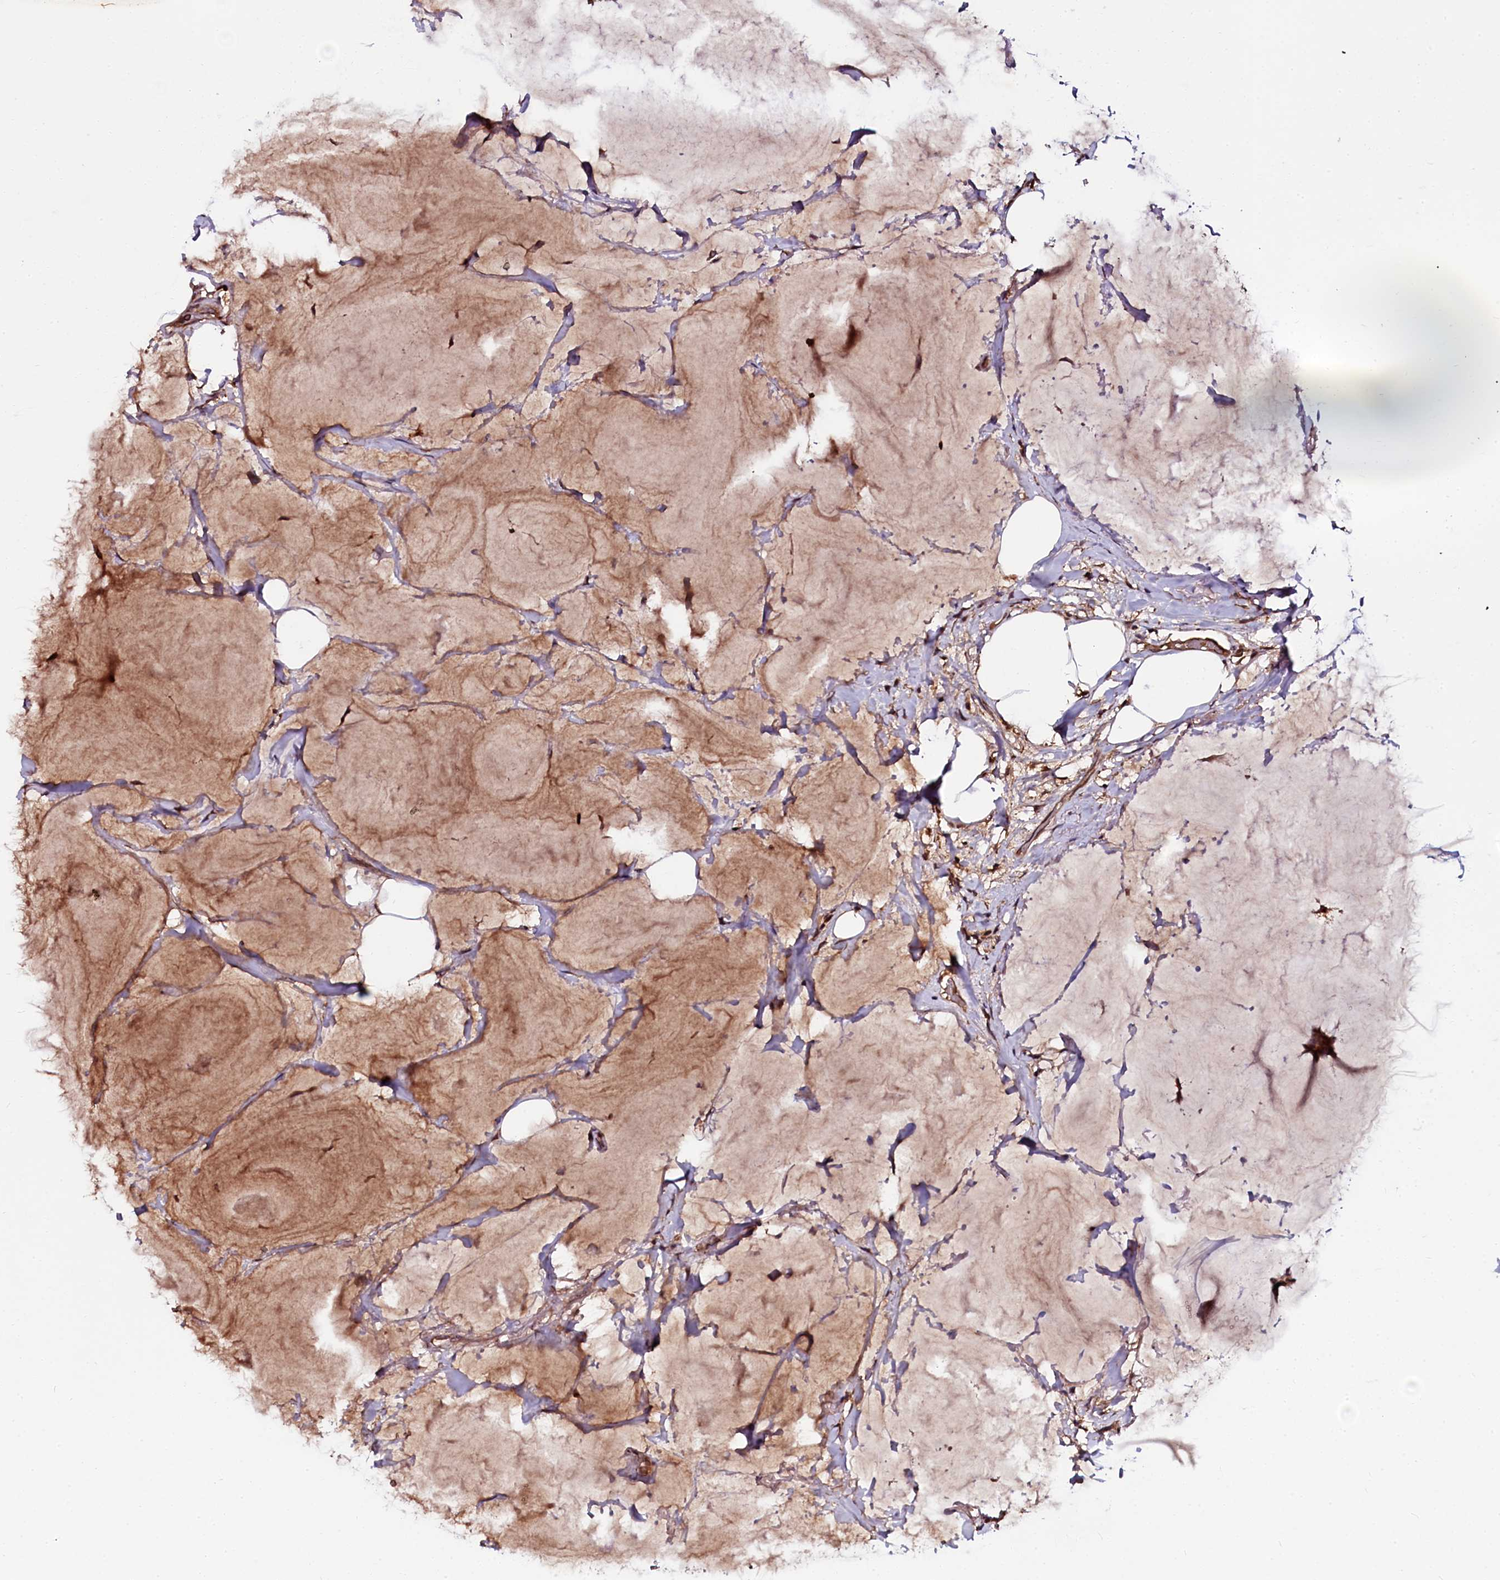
{"staining": {"intensity": "moderate", "quantity": ">75%", "location": "cytoplasmic/membranous"}, "tissue": "breast cancer", "cell_type": "Tumor cells", "image_type": "cancer", "snomed": [{"axis": "morphology", "description": "Duct carcinoma"}, {"axis": "topography", "description": "Breast"}], "caption": "Breast cancer (intraductal carcinoma) was stained to show a protein in brown. There is medium levels of moderate cytoplasmic/membranous positivity in about >75% of tumor cells.", "gene": "N4BP1", "patient": {"sex": "female", "age": 93}}